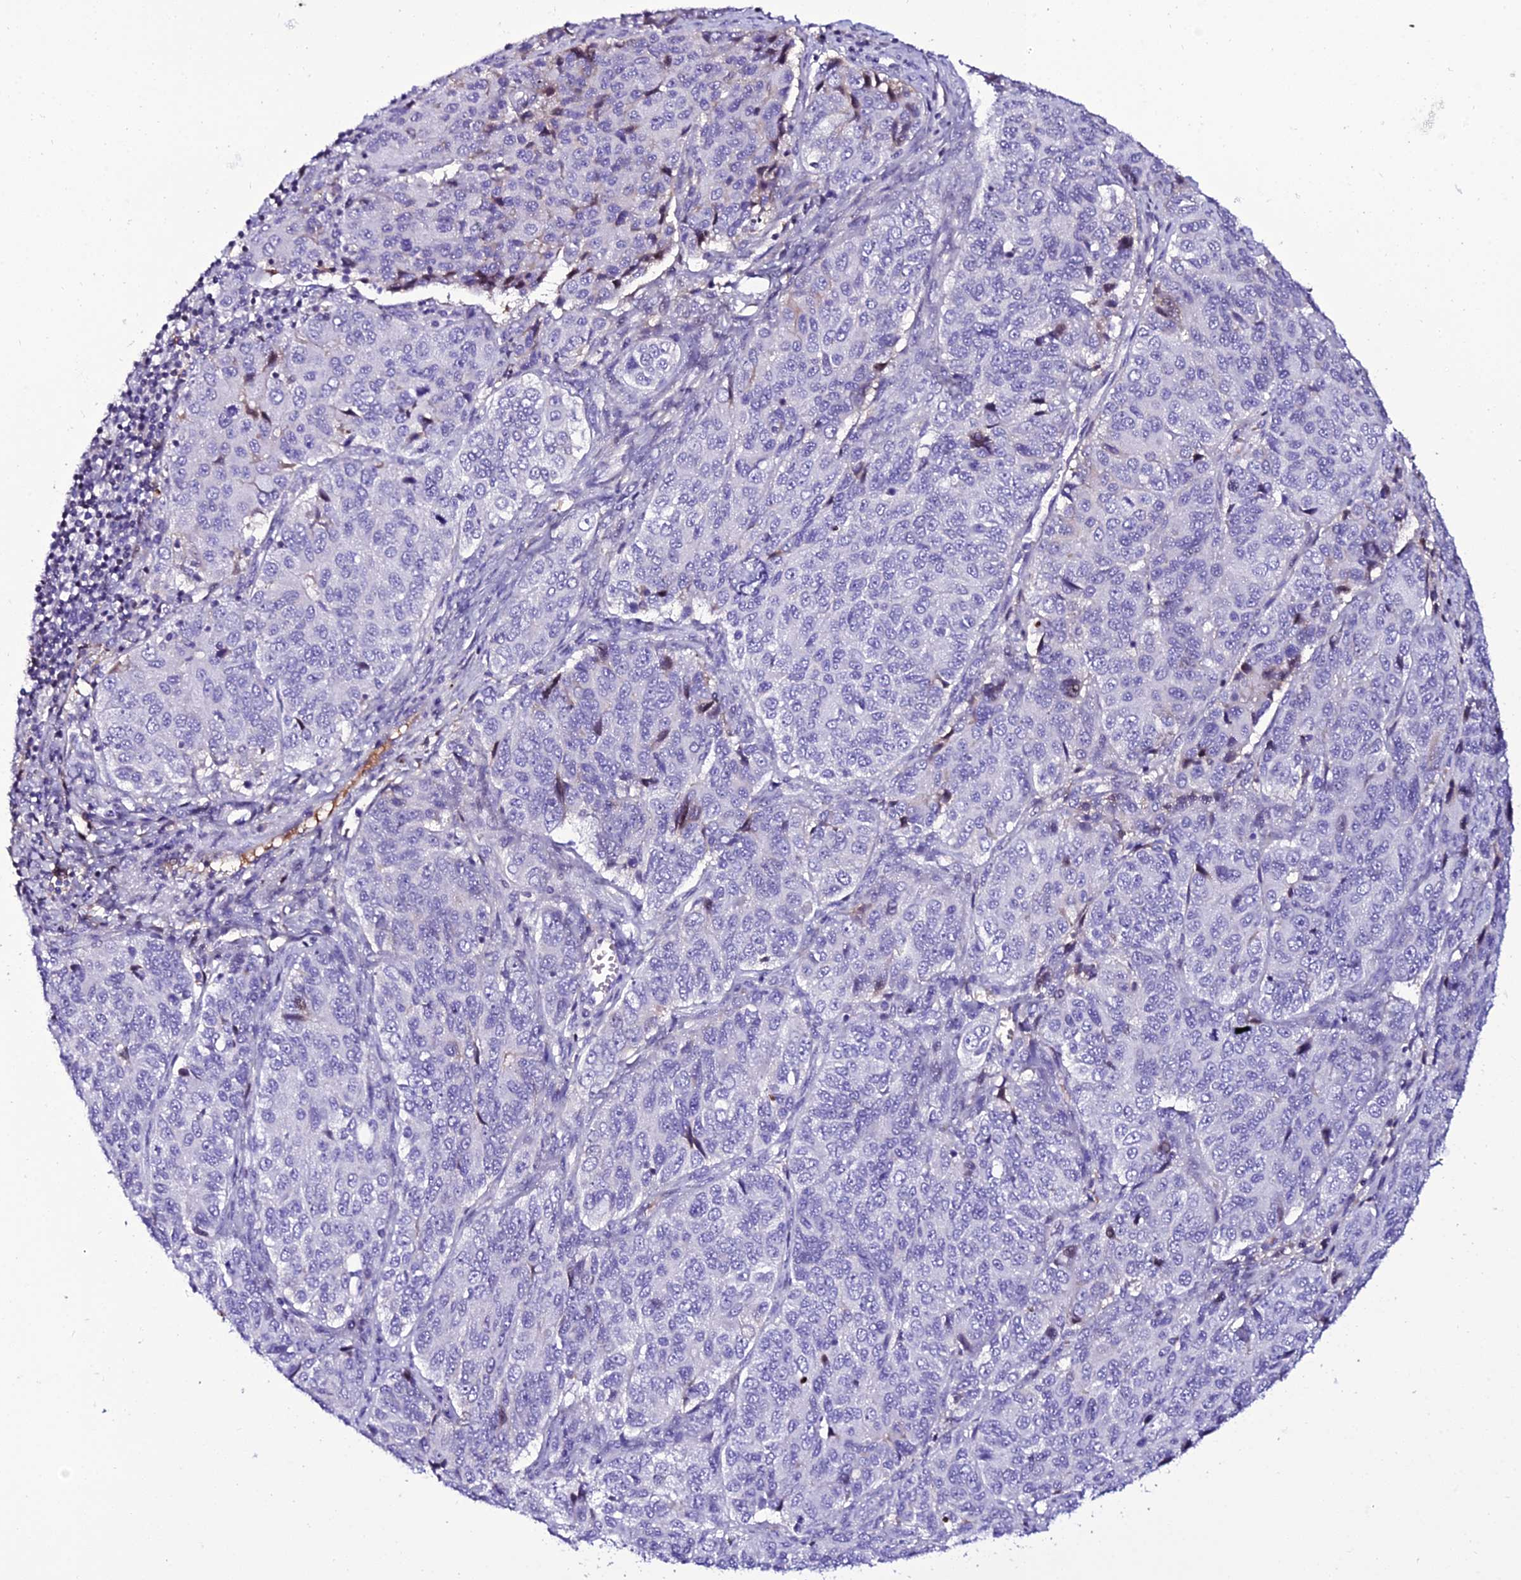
{"staining": {"intensity": "negative", "quantity": "none", "location": "none"}, "tissue": "ovarian cancer", "cell_type": "Tumor cells", "image_type": "cancer", "snomed": [{"axis": "morphology", "description": "Carcinoma, endometroid"}, {"axis": "topography", "description": "Ovary"}], "caption": "This image is of endometroid carcinoma (ovarian) stained with immunohistochemistry to label a protein in brown with the nuclei are counter-stained blue. There is no staining in tumor cells.", "gene": "DEFB132", "patient": {"sex": "female", "age": 51}}